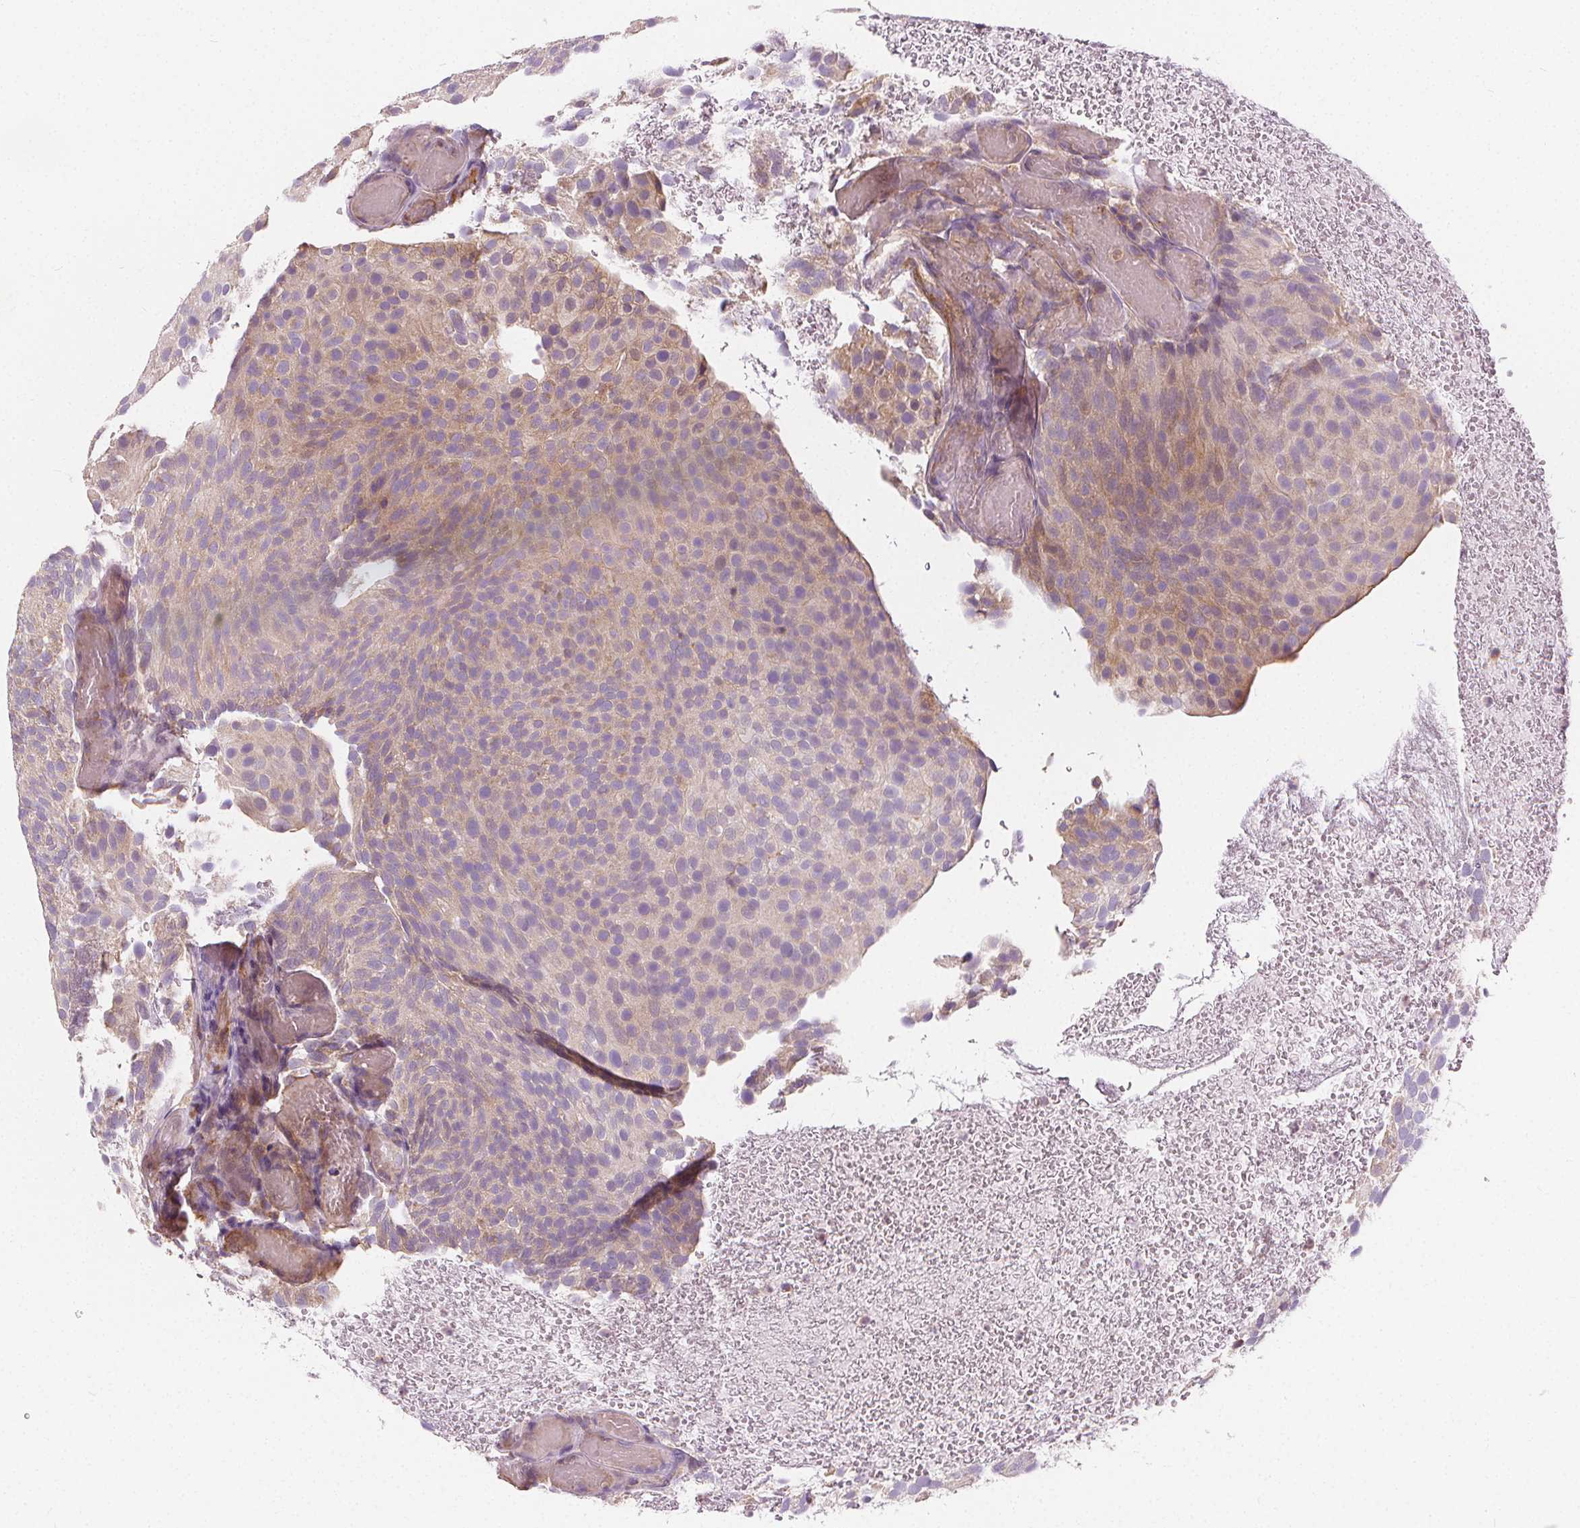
{"staining": {"intensity": "weak", "quantity": "<25%", "location": "cytoplasmic/membranous"}, "tissue": "urothelial cancer", "cell_type": "Tumor cells", "image_type": "cancer", "snomed": [{"axis": "morphology", "description": "Urothelial carcinoma, Low grade"}, {"axis": "topography", "description": "Urinary bladder"}], "caption": "Tumor cells are negative for protein expression in human urothelial cancer.", "gene": "RAB20", "patient": {"sex": "male", "age": 78}}